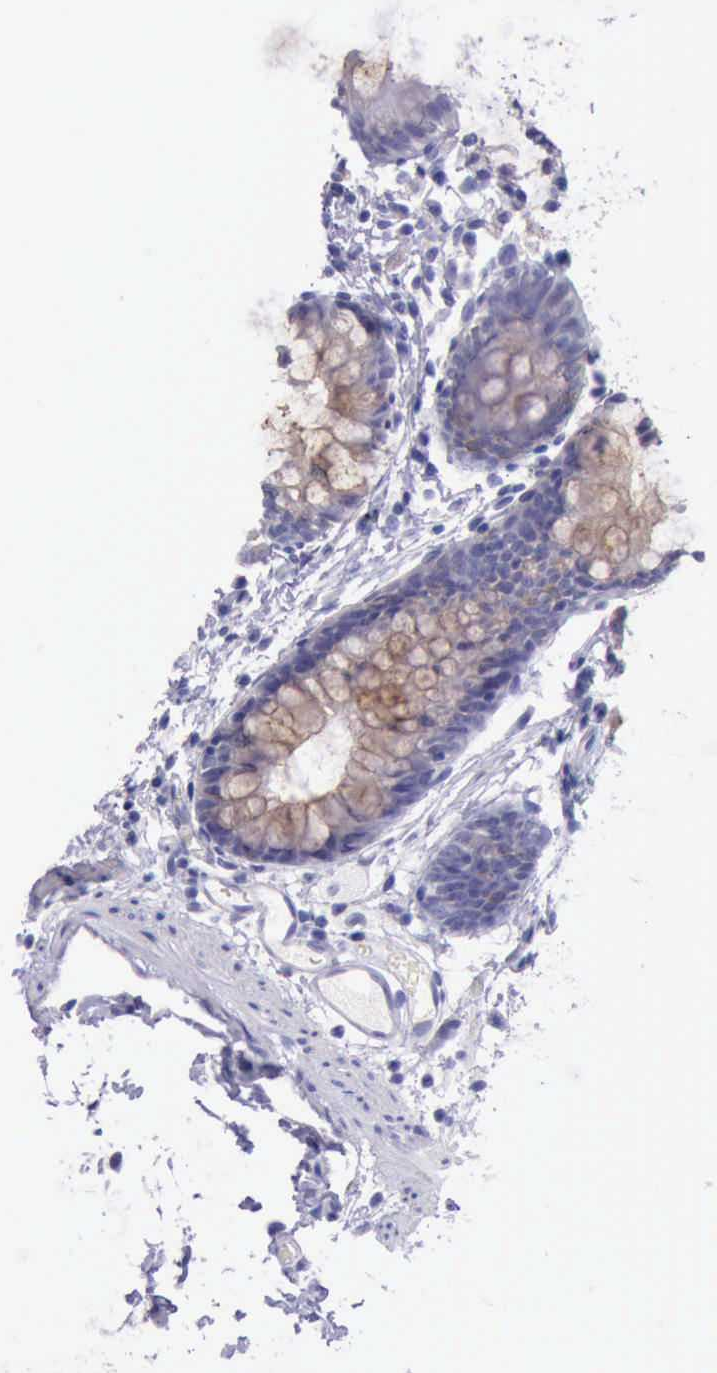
{"staining": {"intensity": "negative", "quantity": "none", "location": "none"}, "tissue": "colon", "cell_type": "Endothelial cells", "image_type": "normal", "snomed": [{"axis": "morphology", "description": "Normal tissue, NOS"}, {"axis": "topography", "description": "Smooth muscle"}, {"axis": "topography", "description": "Colon"}], "caption": "Immunohistochemistry of normal colon demonstrates no positivity in endothelial cells.", "gene": "LRFN5", "patient": {"sex": "male", "age": 67}}